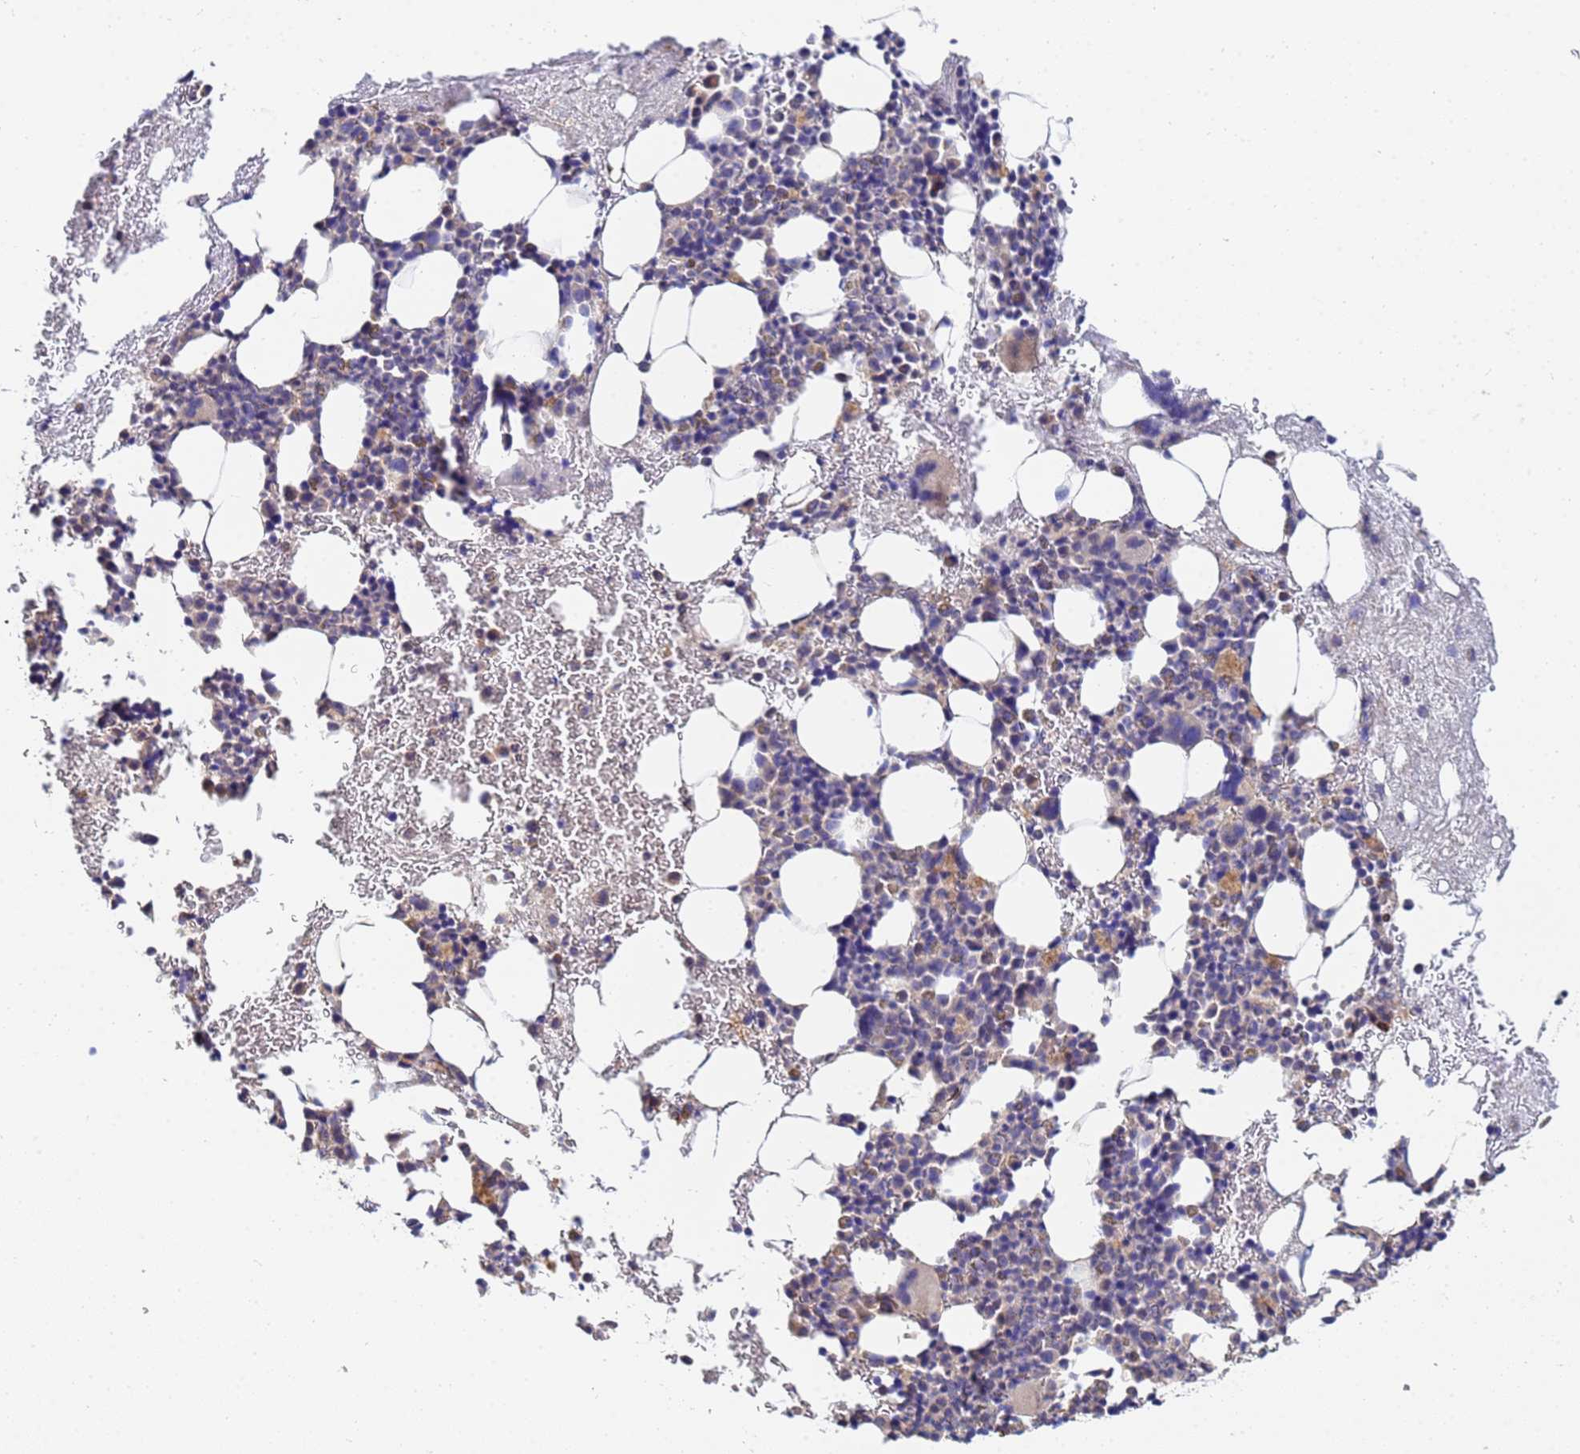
{"staining": {"intensity": "weak", "quantity": "25%-75%", "location": "cytoplasmic/membranous"}, "tissue": "bone marrow", "cell_type": "Hematopoietic cells", "image_type": "normal", "snomed": [{"axis": "morphology", "description": "Normal tissue, NOS"}, {"axis": "topography", "description": "Bone marrow"}], "caption": "Hematopoietic cells exhibit low levels of weak cytoplasmic/membranous staining in about 25%-75% of cells in unremarkable human bone marrow. The staining was performed using DAB, with brown indicating positive protein expression. Nuclei are stained blue with hematoxylin.", "gene": "C5orf34", "patient": {"sex": "female", "age": 37}}